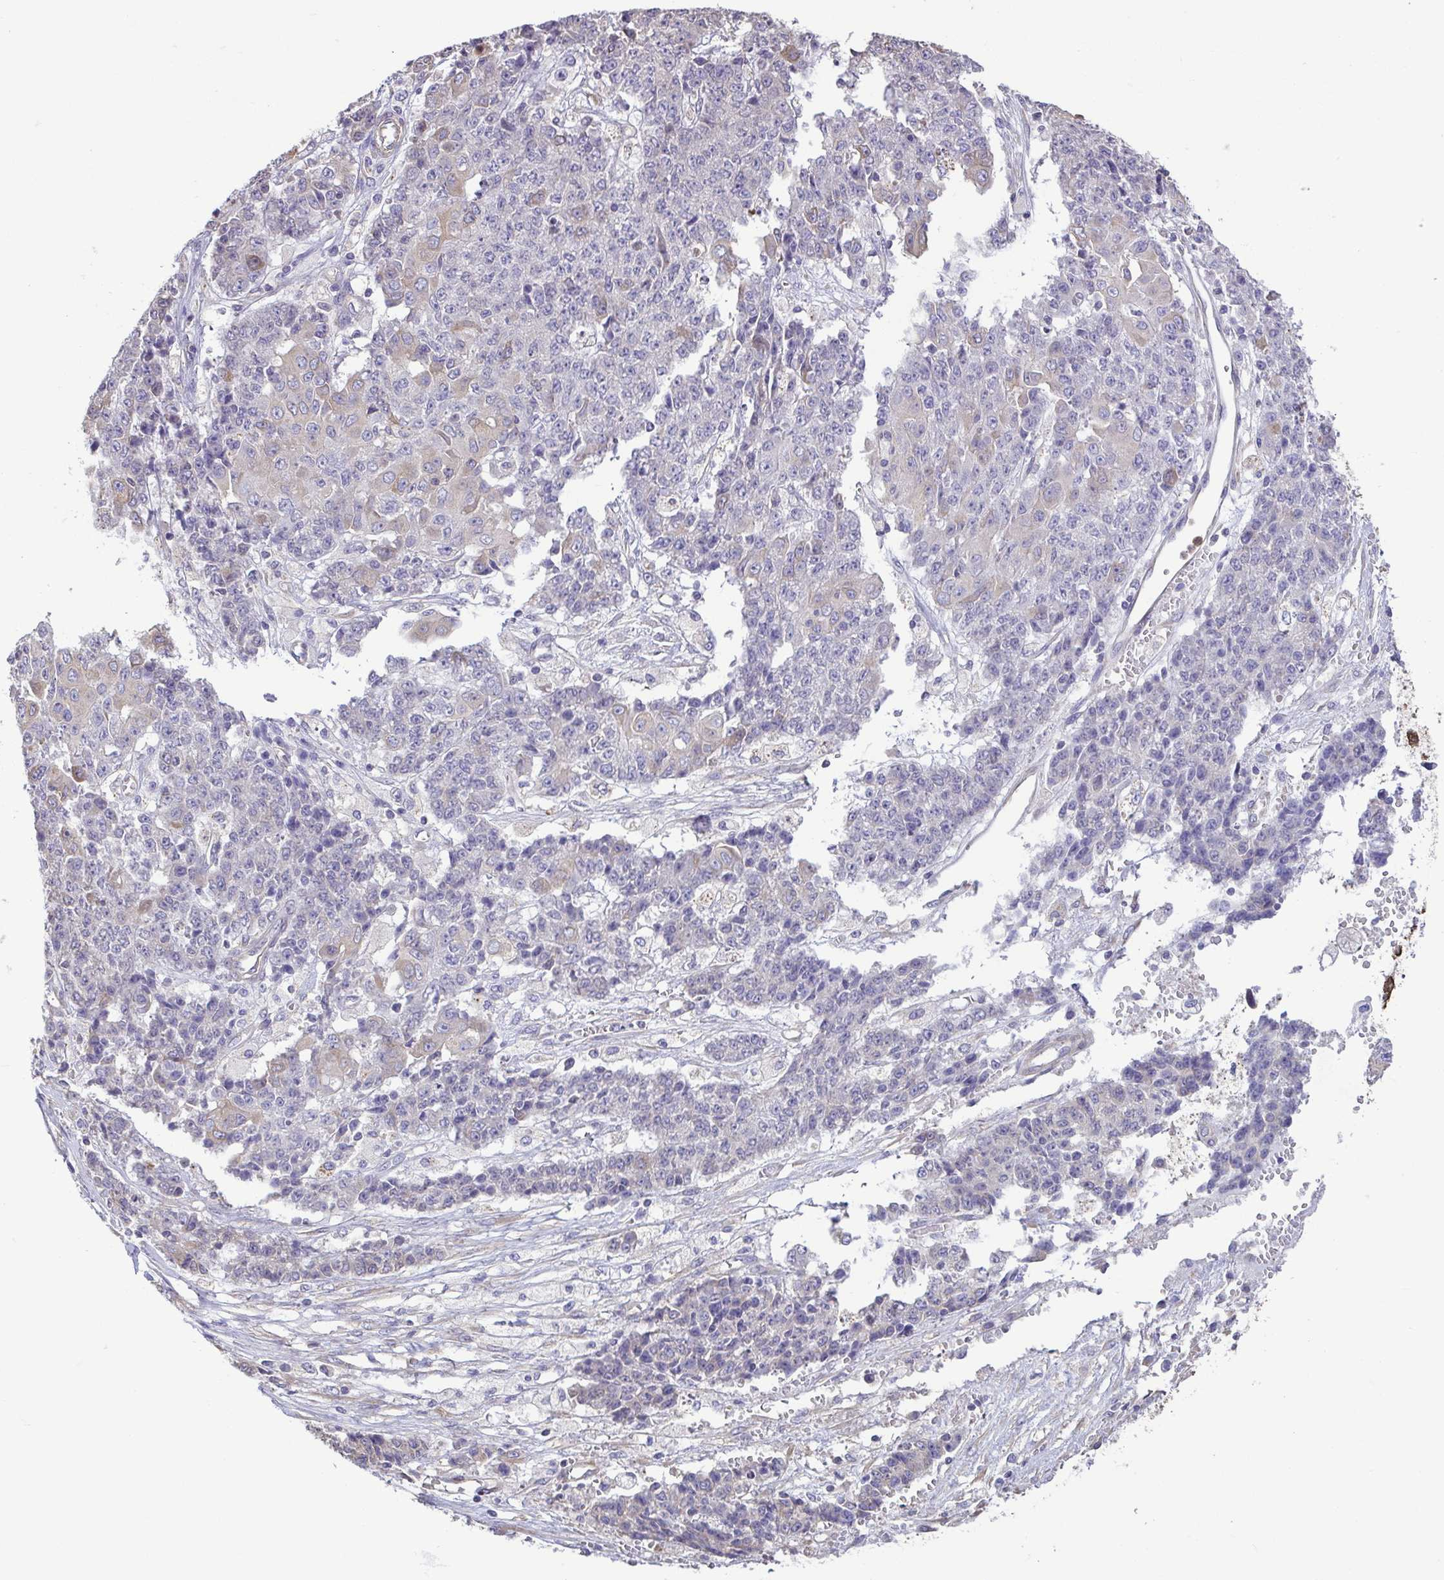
{"staining": {"intensity": "negative", "quantity": "none", "location": "none"}, "tissue": "ovarian cancer", "cell_type": "Tumor cells", "image_type": "cancer", "snomed": [{"axis": "morphology", "description": "Carcinoma, endometroid"}, {"axis": "topography", "description": "Ovary"}], "caption": "Ovarian cancer (endometroid carcinoma) stained for a protein using IHC reveals no staining tumor cells.", "gene": "MYL10", "patient": {"sex": "female", "age": 42}}